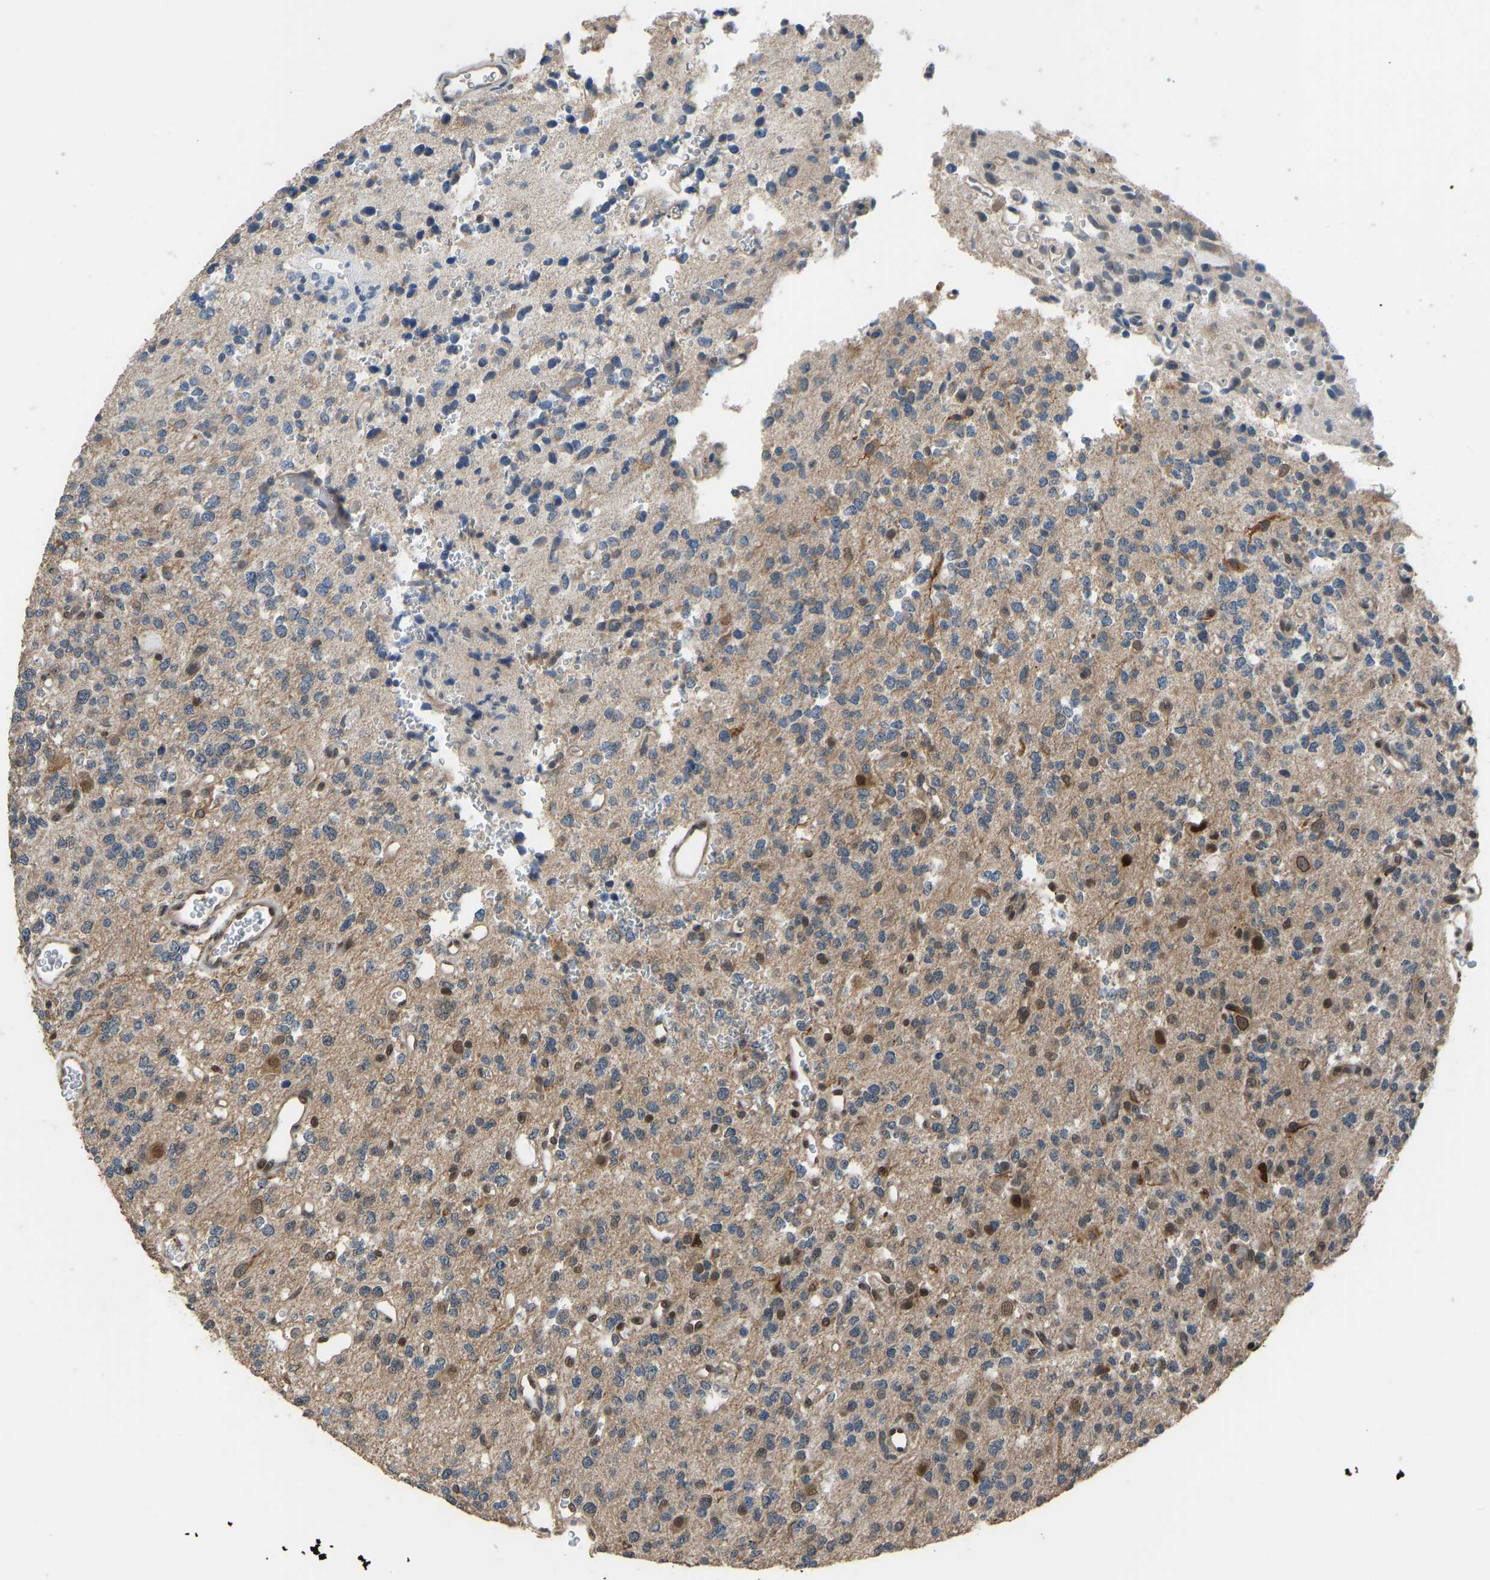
{"staining": {"intensity": "weak", "quantity": ">75%", "location": "cytoplasmic/membranous"}, "tissue": "glioma", "cell_type": "Tumor cells", "image_type": "cancer", "snomed": [{"axis": "morphology", "description": "Glioma, malignant, Low grade"}, {"axis": "topography", "description": "Brain"}], "caption": "Malignant glioma (low-grade) stained with immunohistochemistry reveals weak cytoplasmic/membranous expression in approximately >75% of tumor cells. (DAB = brown stain, brightfield microscopy at high magnification).", "gene": "KPNA6", "patient": {"sex": "male", "age": 38}}